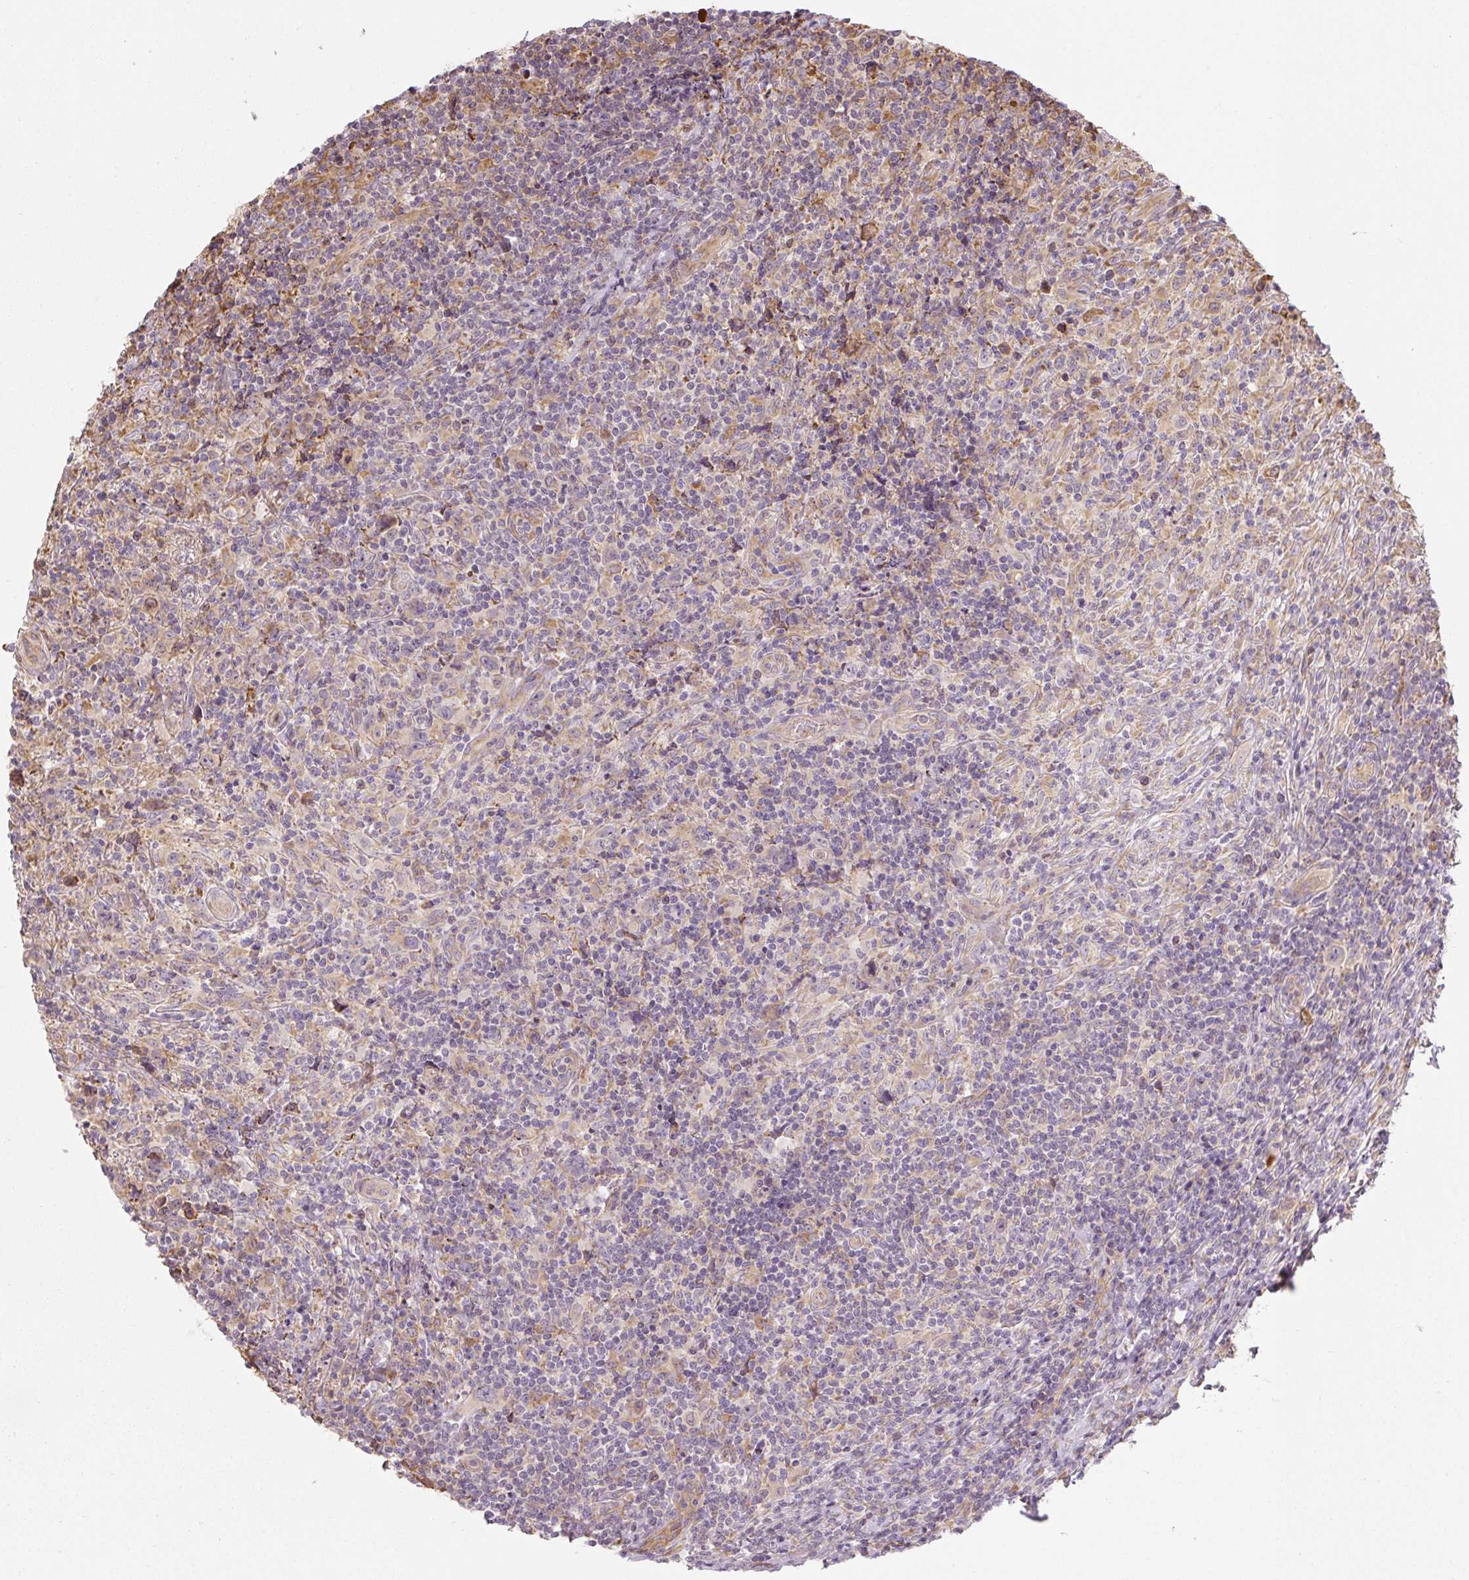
{"staining": {"intensity": "negative", "quantity": "none", "location": "none"}, "tissue": "lymphoma", "cell_type": "Tumor cells", "image_type": "cancer", "snomed": [{"axis": "morphology", "description": "Hodgkin's disease, NOS"}, {"axis": "topography", "description": "Lymph node"}], "caption": "A photomicrograph of Hodgkin's disease stained for a protein shows no brown staining in tumor cells. (Stains: DAB IHC with hematoxylin counter stain, Microscopy: brightfield microscopy at high magnification).", "gene": "RASA1", "patient": {"sex": "female", "age": 18}}